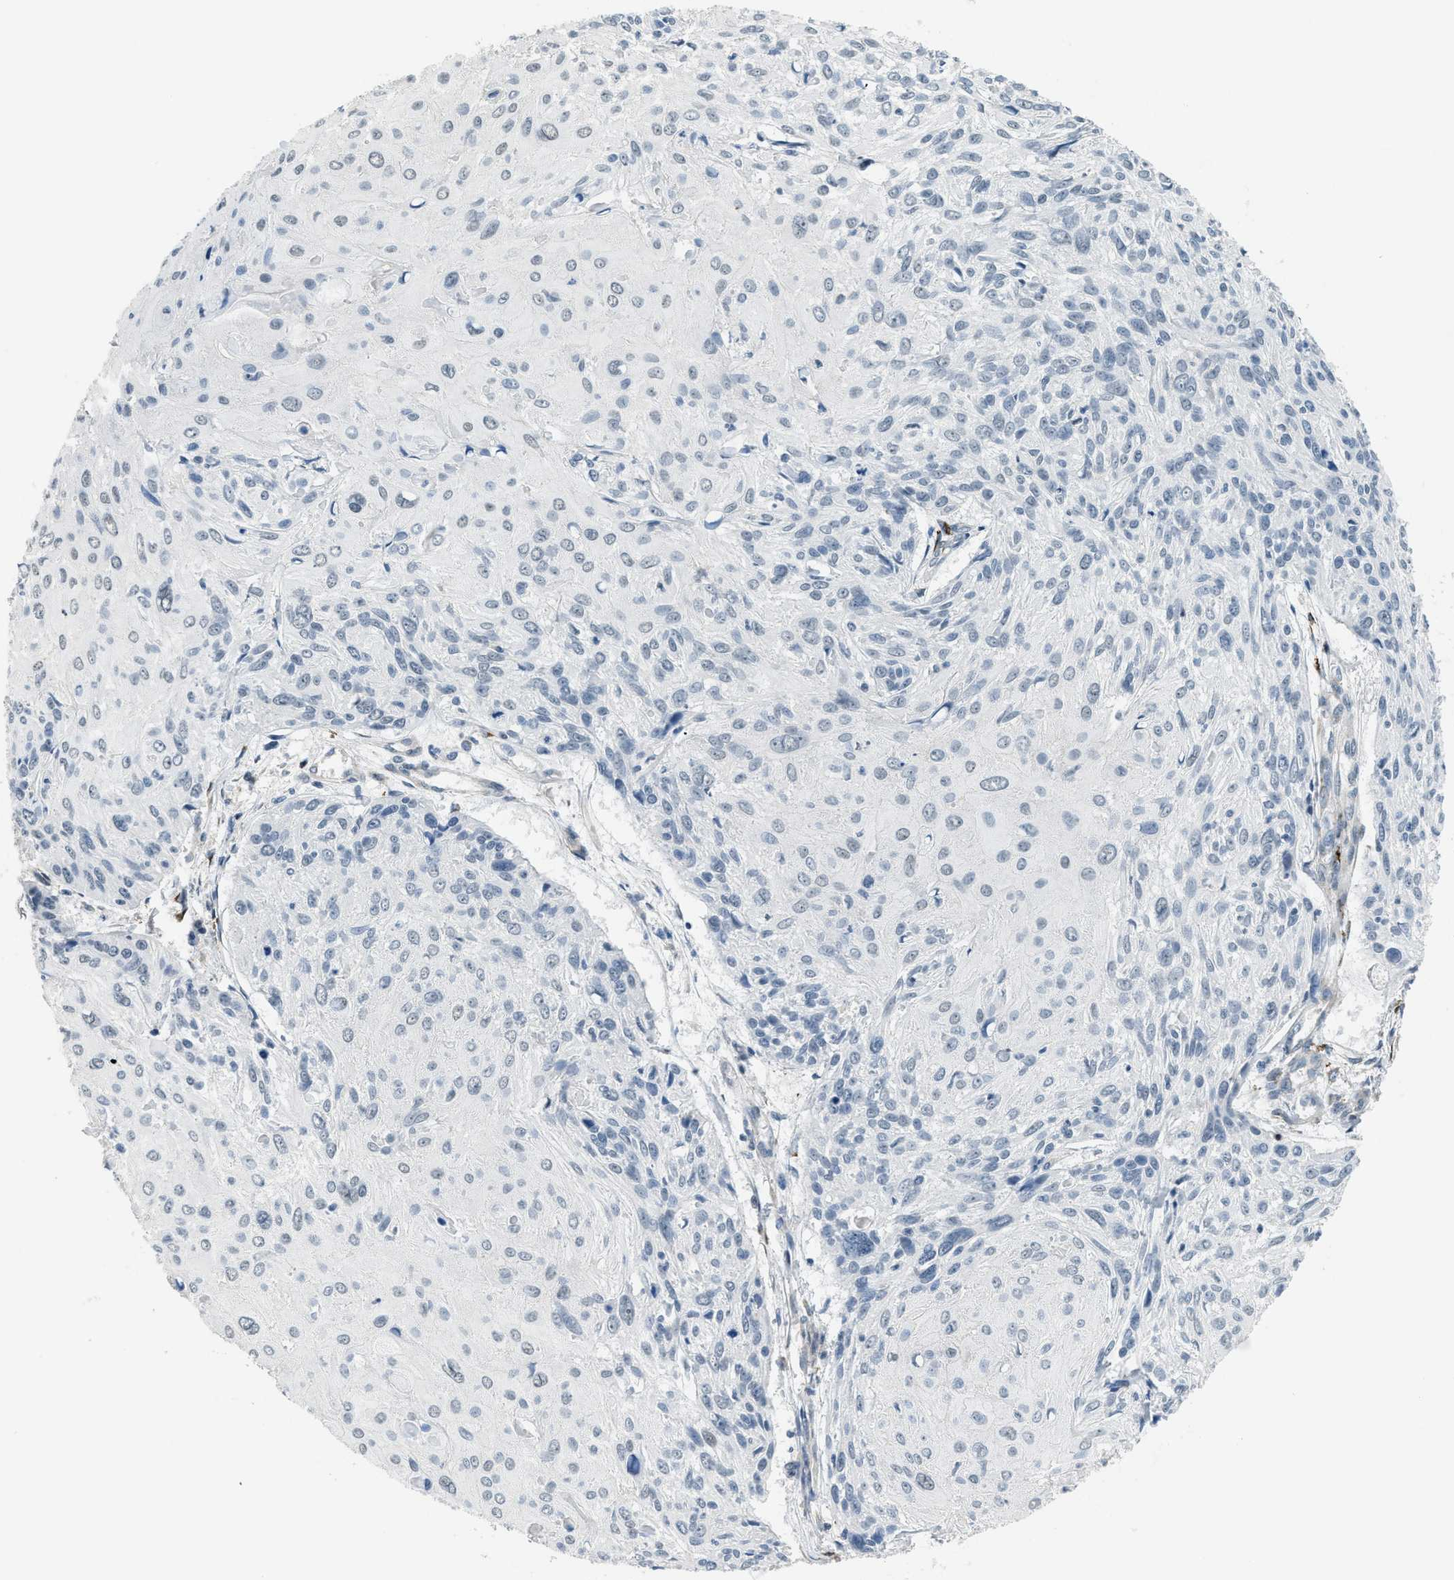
{"staining": {"intensity": "negative", "quantity": "none", "location": "none"}, "tissue": "cervical cancer", "cell_type": "Tumor cells", "image_type": "cancer", "snomed": [{"axis": "morphology", "description": "Squamous cell carcinoma, NOS"}, {"axis": "topography", "description": "Cervix"}], "caption": "This is an immunohistochemistry (IHC) photomicrograph of cervical cancer. There is no staining in tumor cells.", "gene": "TMEM154", "patient": {"sex": "female", "age": 51}}